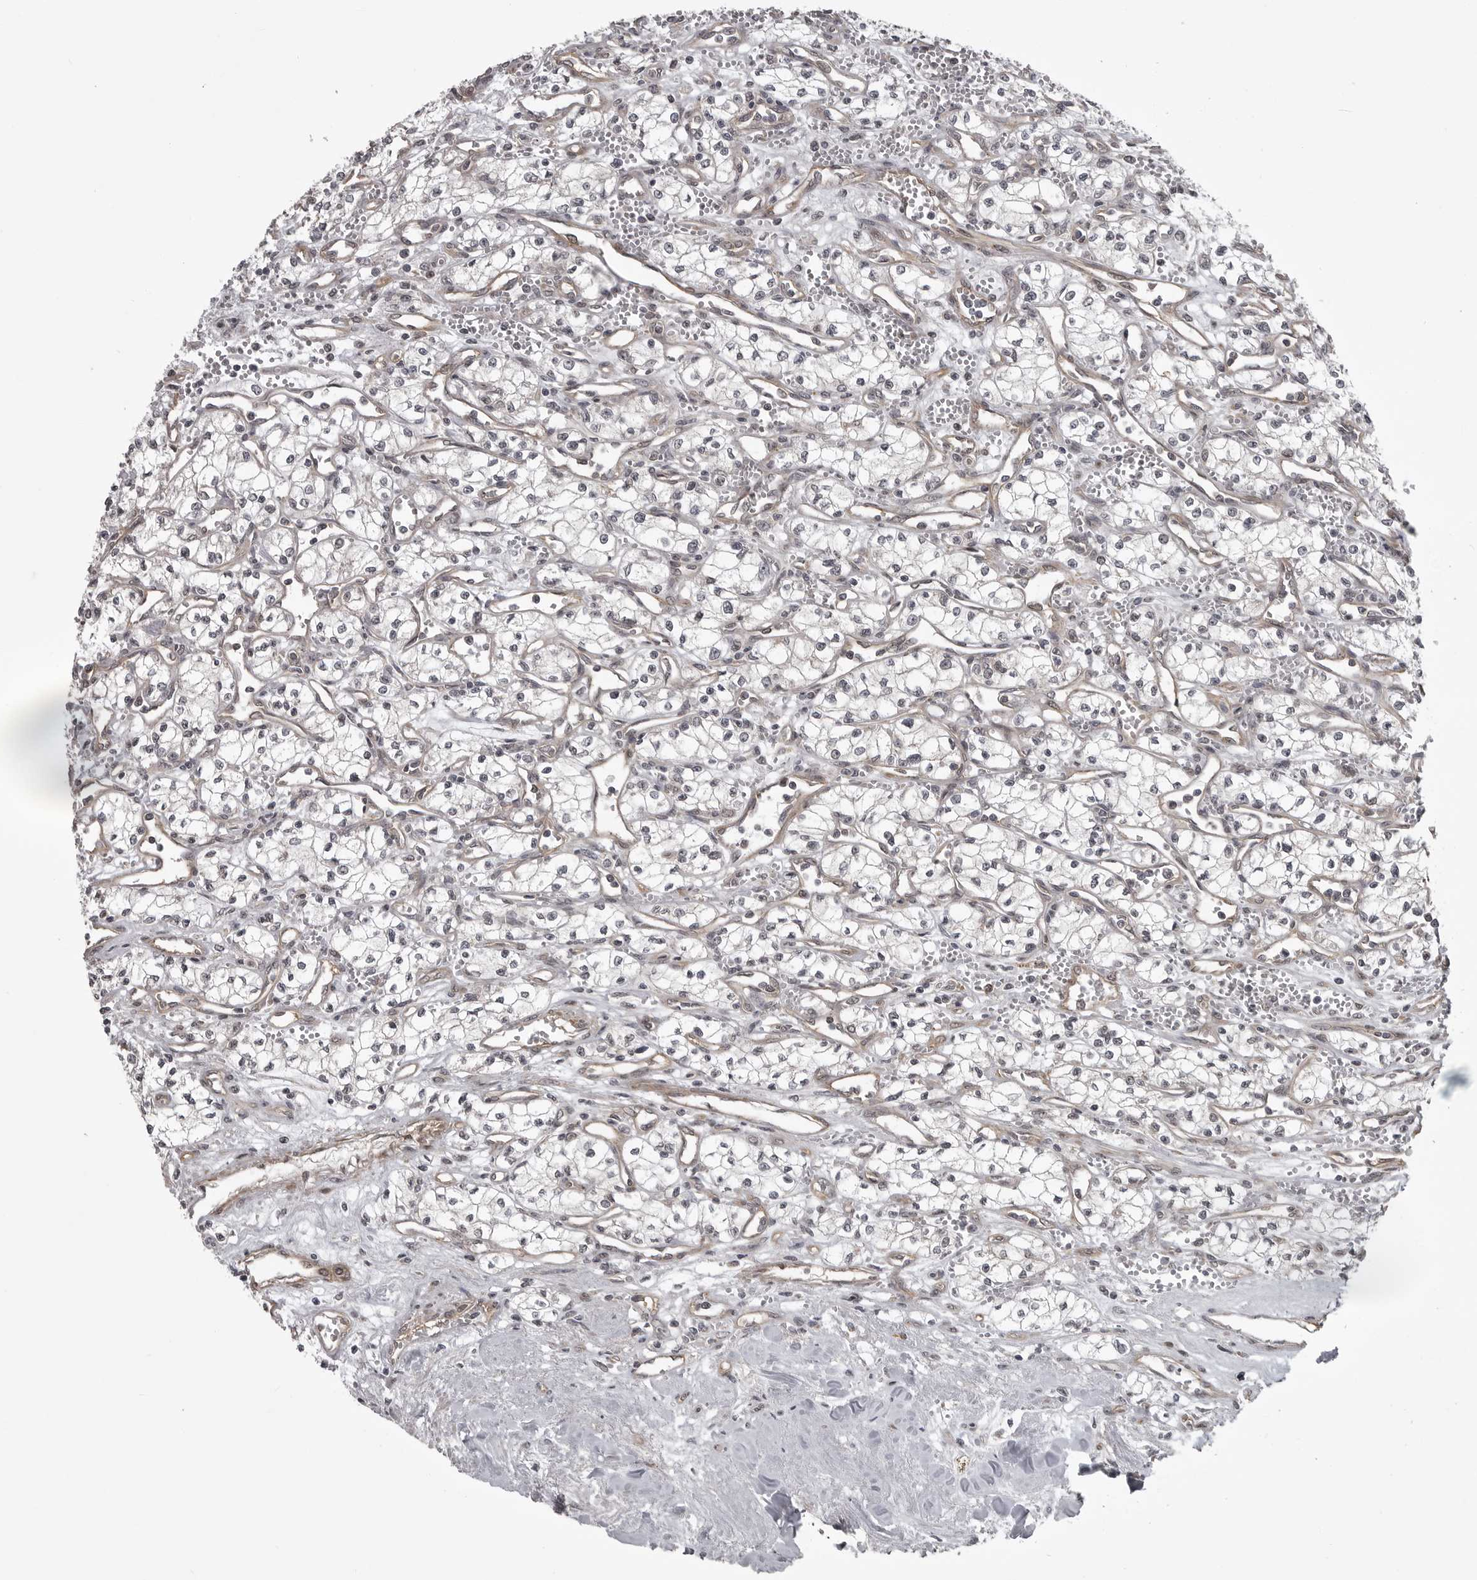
{"staining": {"intensity": "negative", "quantity": "none", "location": "none"}, "tissue": "renal cancer", "cell_type": "Tumor cells", "image_type": "cancer", "snomed": [{"axis": "morphology", "description": "Adenocarcinoma, NOS"}, {"axis": "topography", "description": "Kidney"}], "caption": "This photomicrograph is of renal cancer (adenocarcinoma) stained with immunohistochemistry to label a protein in brown with the nuclei are counter-stained blue. There is no staining in tumor cells.", "gene": "SNX16", "patient": {"sex": "male", "age": 59}}